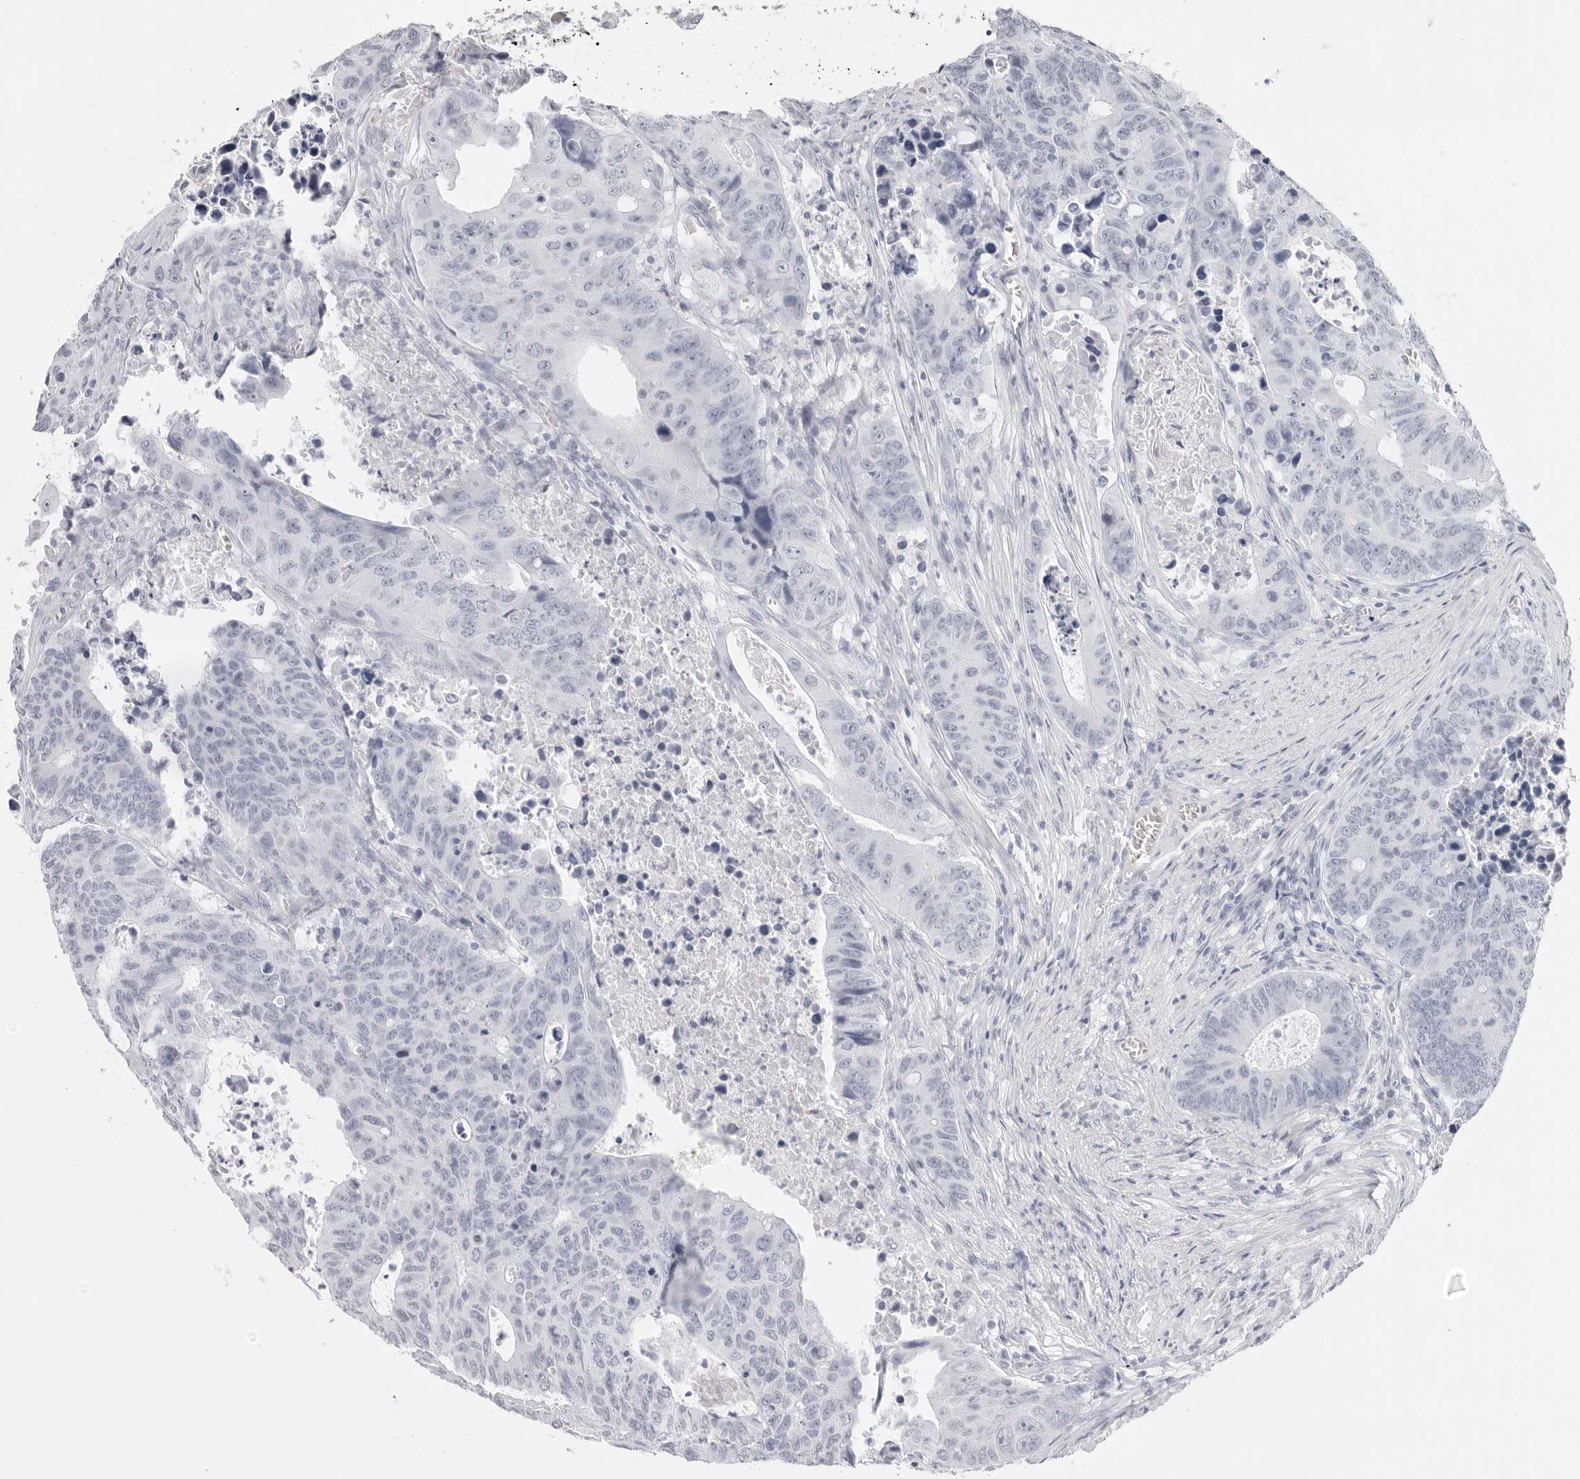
{"staining": {"intensity": "negative", "quantity": "none", "location": "none"}, "tissue": "colorectal cancer", "cell_type": "Tumor cells", "image_type": "cancer", "snomed": [{"axis": "morphology", "description": "Adenocarcinoma, NOS"}, {"axis": "topography", "description": "Colon"}], "caption": "This is an immunohistochemistry histopathology image of human adenocarcinoma (colorectal). There is no positivity in tumor cells.", "gene": "CST5", "patient": {"sex": "male", "age": 87}}